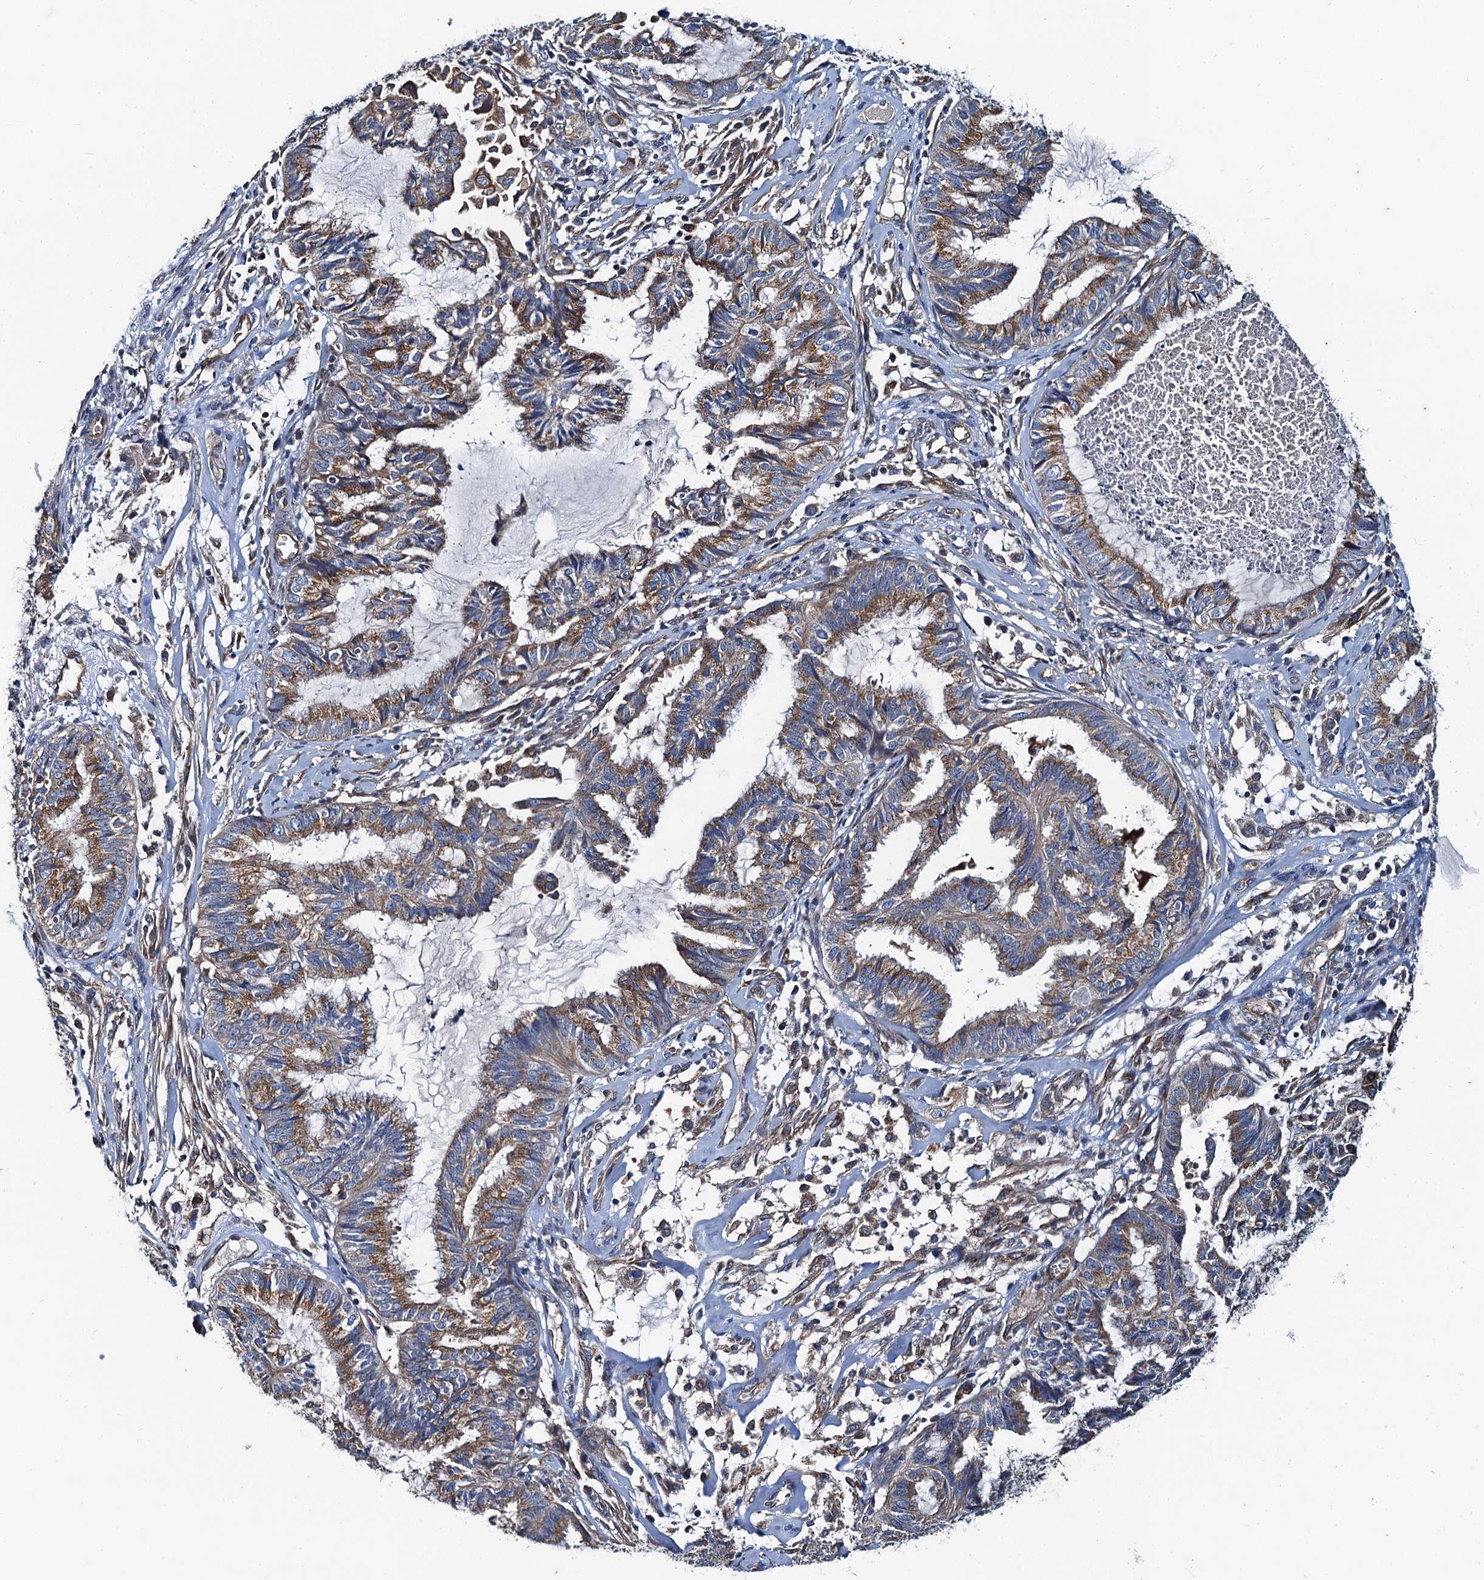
{"staining": {"intensity": "moderate", "quantity": ">75%", "location": "cytoplasmic/membranous"}, "tissue": "endometrial cancer", "cell_type": "Tumor cells", "image_type": "cancer", "snomed": [{"axis": "morphology", "description": "Adenocarcinoma, NOS"}, {"axis": "topography", "description": "Endometrium"}], "caption": "Tumor cells reveal medium levels of moderate cytoplasmic/membranous positivity in approximately >75% of cells in human endometrial cancer (adenocarcinoma). The staining was performed using DAB (3,3'-diaminobenzidine) to visualize the protein expression in brown, while the nuclei were stained in blue with hematoxylin (Magnification: 20x).", "gene": "NGRN", "patient": {"sex": "female", "age": 86}}